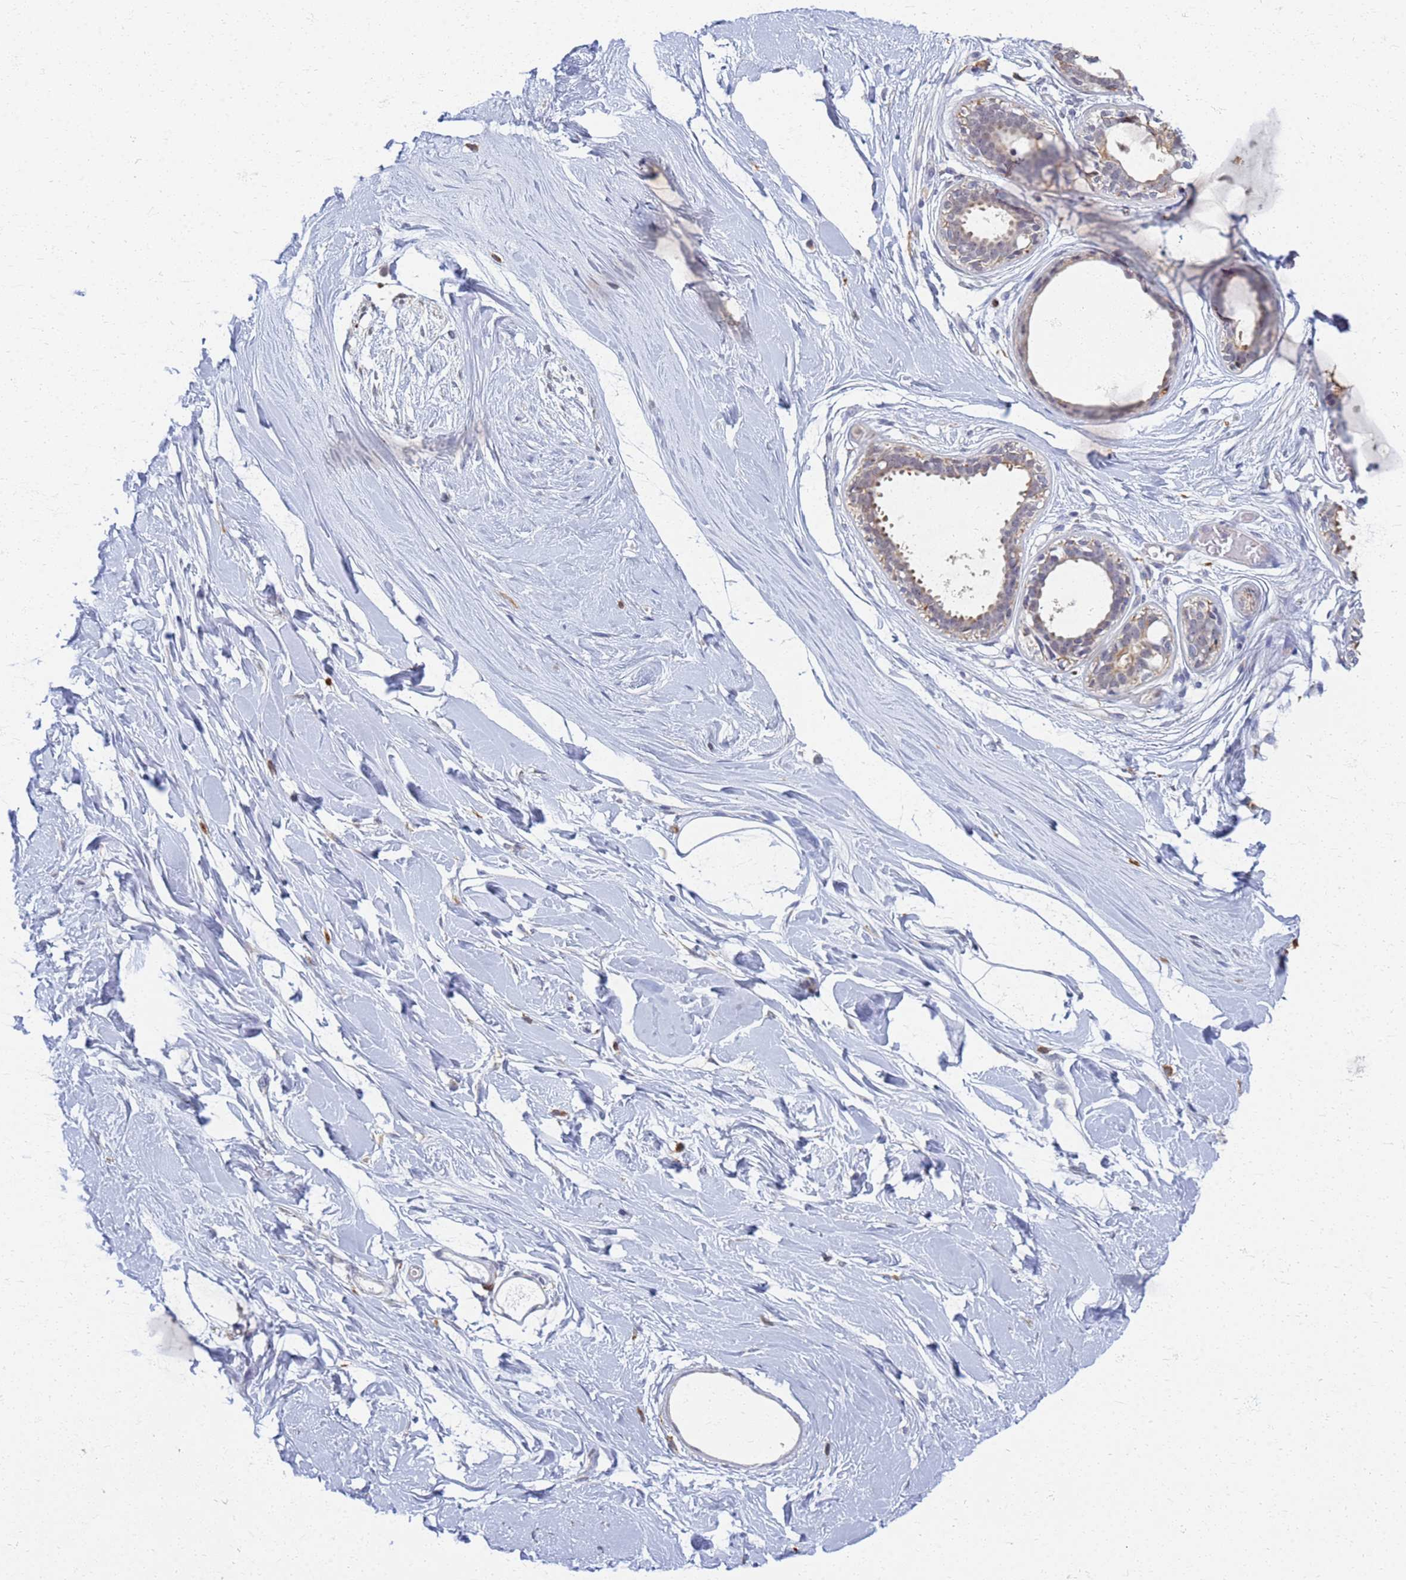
{"staining": {"intensity": "negative", "quantity": "none", "location": "none"}, "tissue": "breast", "cell_type": "Adipocytes", "image_type": "normal", "snomed": [{"axis": "morphology", "description": "Normal tissue, NOS"}, {"axis": "topography", "description": "Breast"}], "caption": "Human breast stained for a protein using immunohistochemistry (IHC) displays no positivity in adipocytes.", "gene": "ATP6V1E1", "patient": {"sex": "female", "age": 45}}